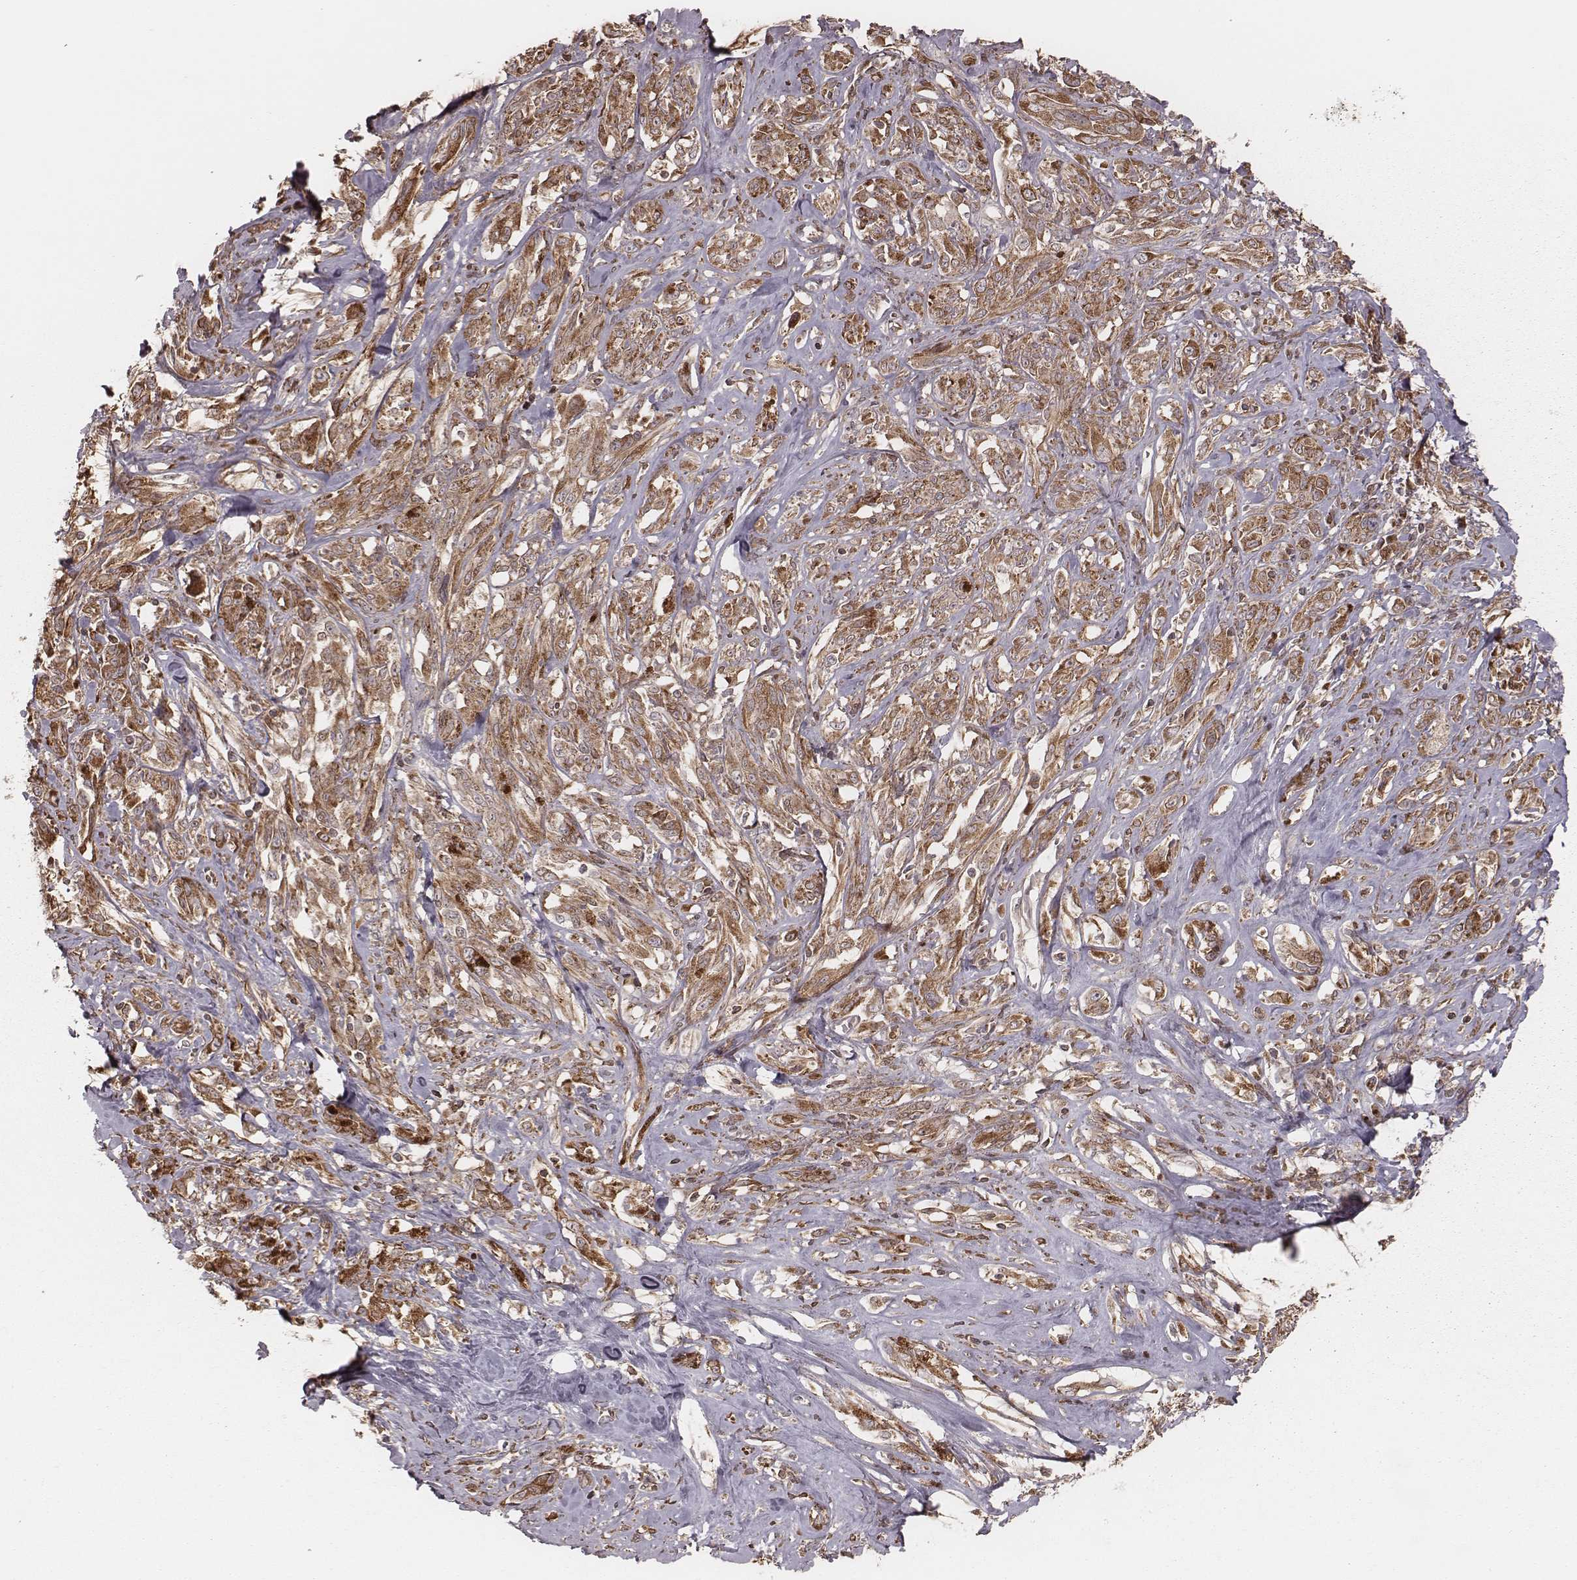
{"staining": {"intensity": "moderate", "quantity": ">75%", "location": "cytoplasmic/membranous"}, "tissue": "melanoma", "cell_type": "Tumor cells", "image_type": "cancer", "snomed": [{"axis": "morphology", "description": "Malignant melanoma, NOS"}, {"axis": "topography", "description": "Skin"}], "caption": "Melanoma stained with DAB immunohistochemistry (IHC) displays medium levels of moderate cytoplasmic/membranous expression in about >75% of tumor cells.", "gene": "MYO19", "patient": {"sex": "female", "age": 91}}